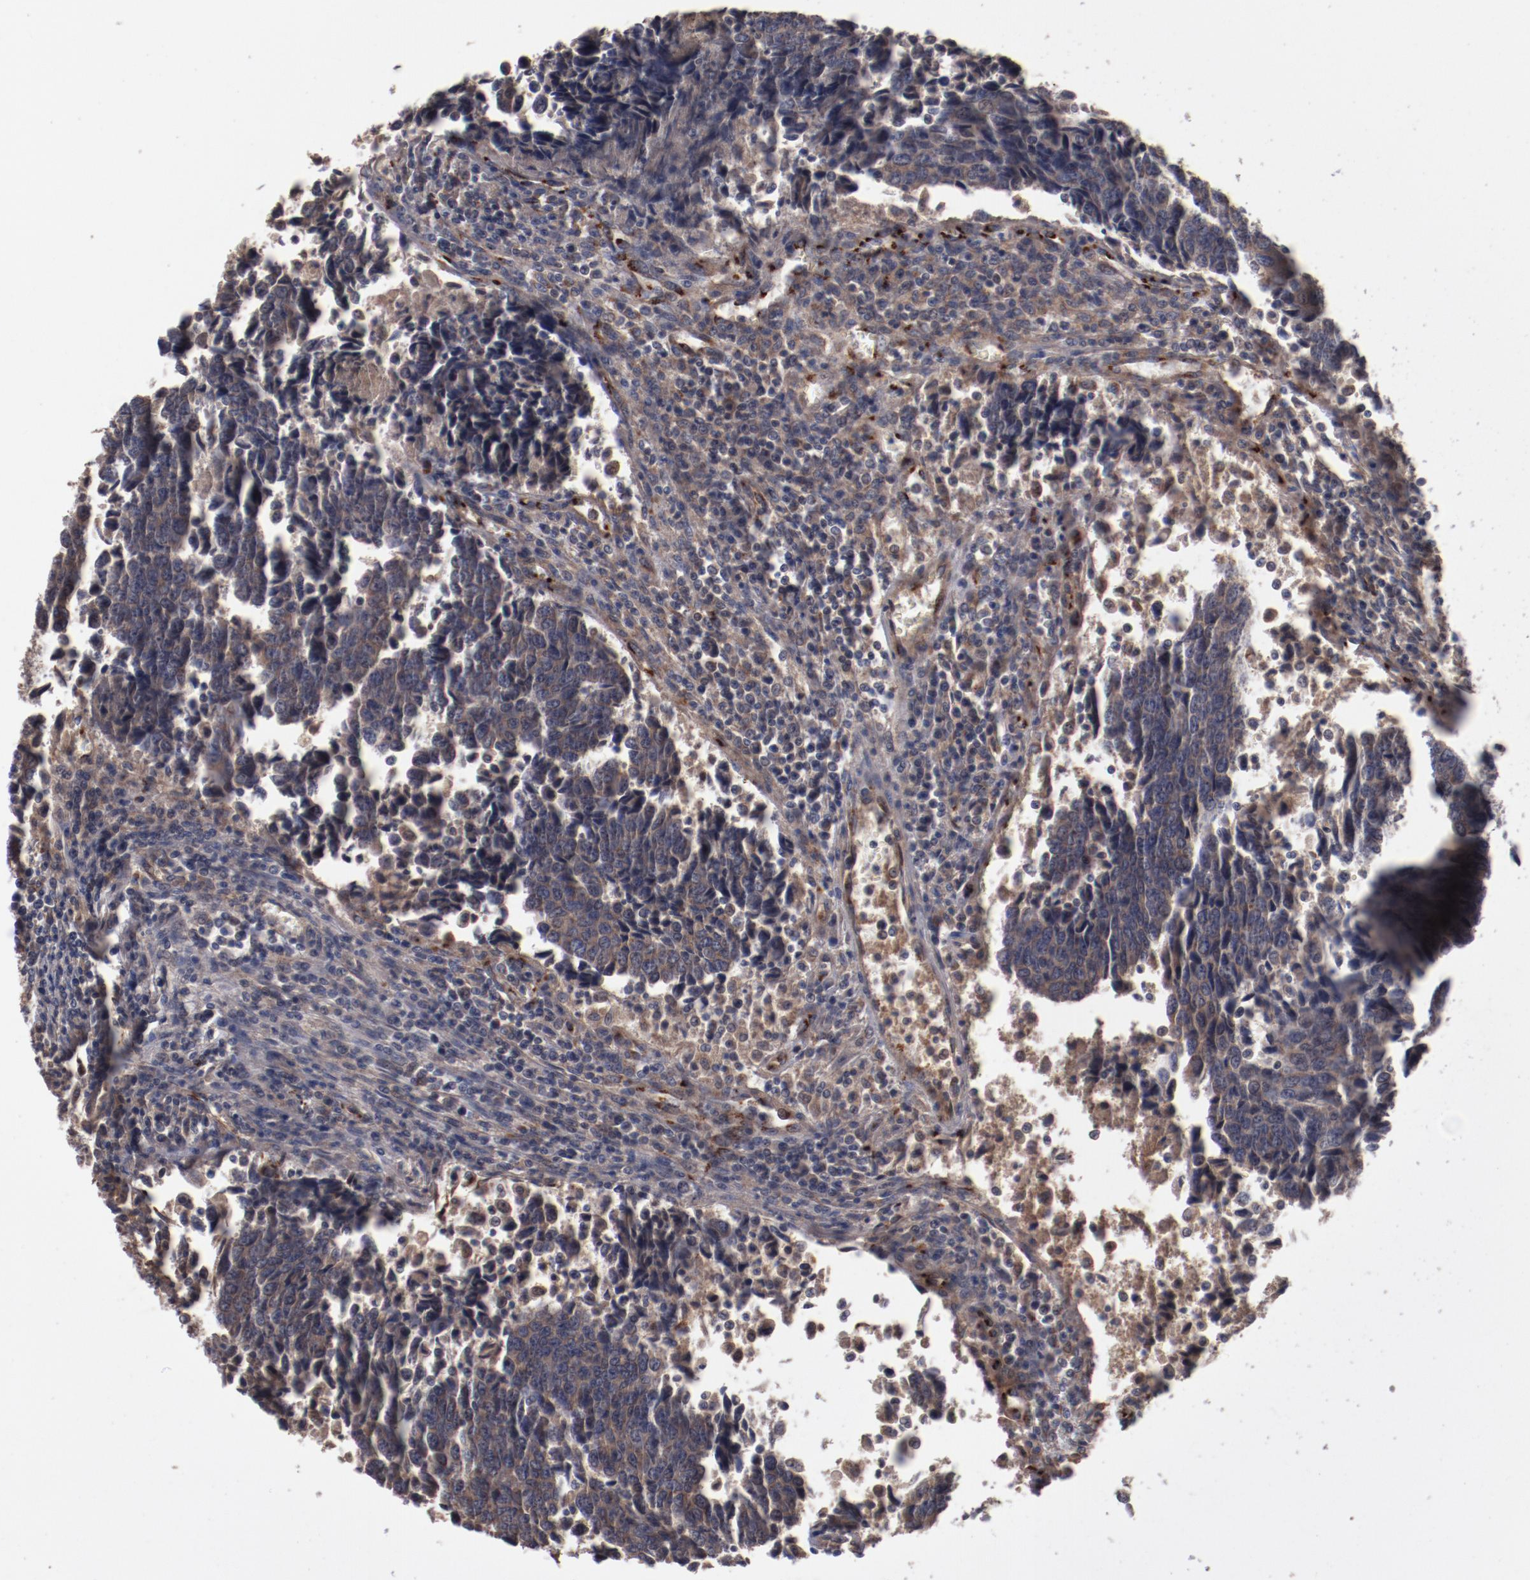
{"staining": {"intensity": "weak", "quantity": ">75%", "location": "cytoplasmic/membranous"}, "tissue": "urothelial cancer", "cell_type": "Tumor cells", "image_type": "cancer", "snomed": [{"axis": "morphology", "description": "Urothelial carcinoma, High grade"}, {"axis": "topography", "description": "Urinary bladder"}], "caption": "A low amount of weak cytoplasmic/membranous staining is seen in about >75% of tumor cells in urothelial carcinoma (high-grade) tissue.", "gene": "DIPK2B", "patient": {"sex": "male", "age": 86}}